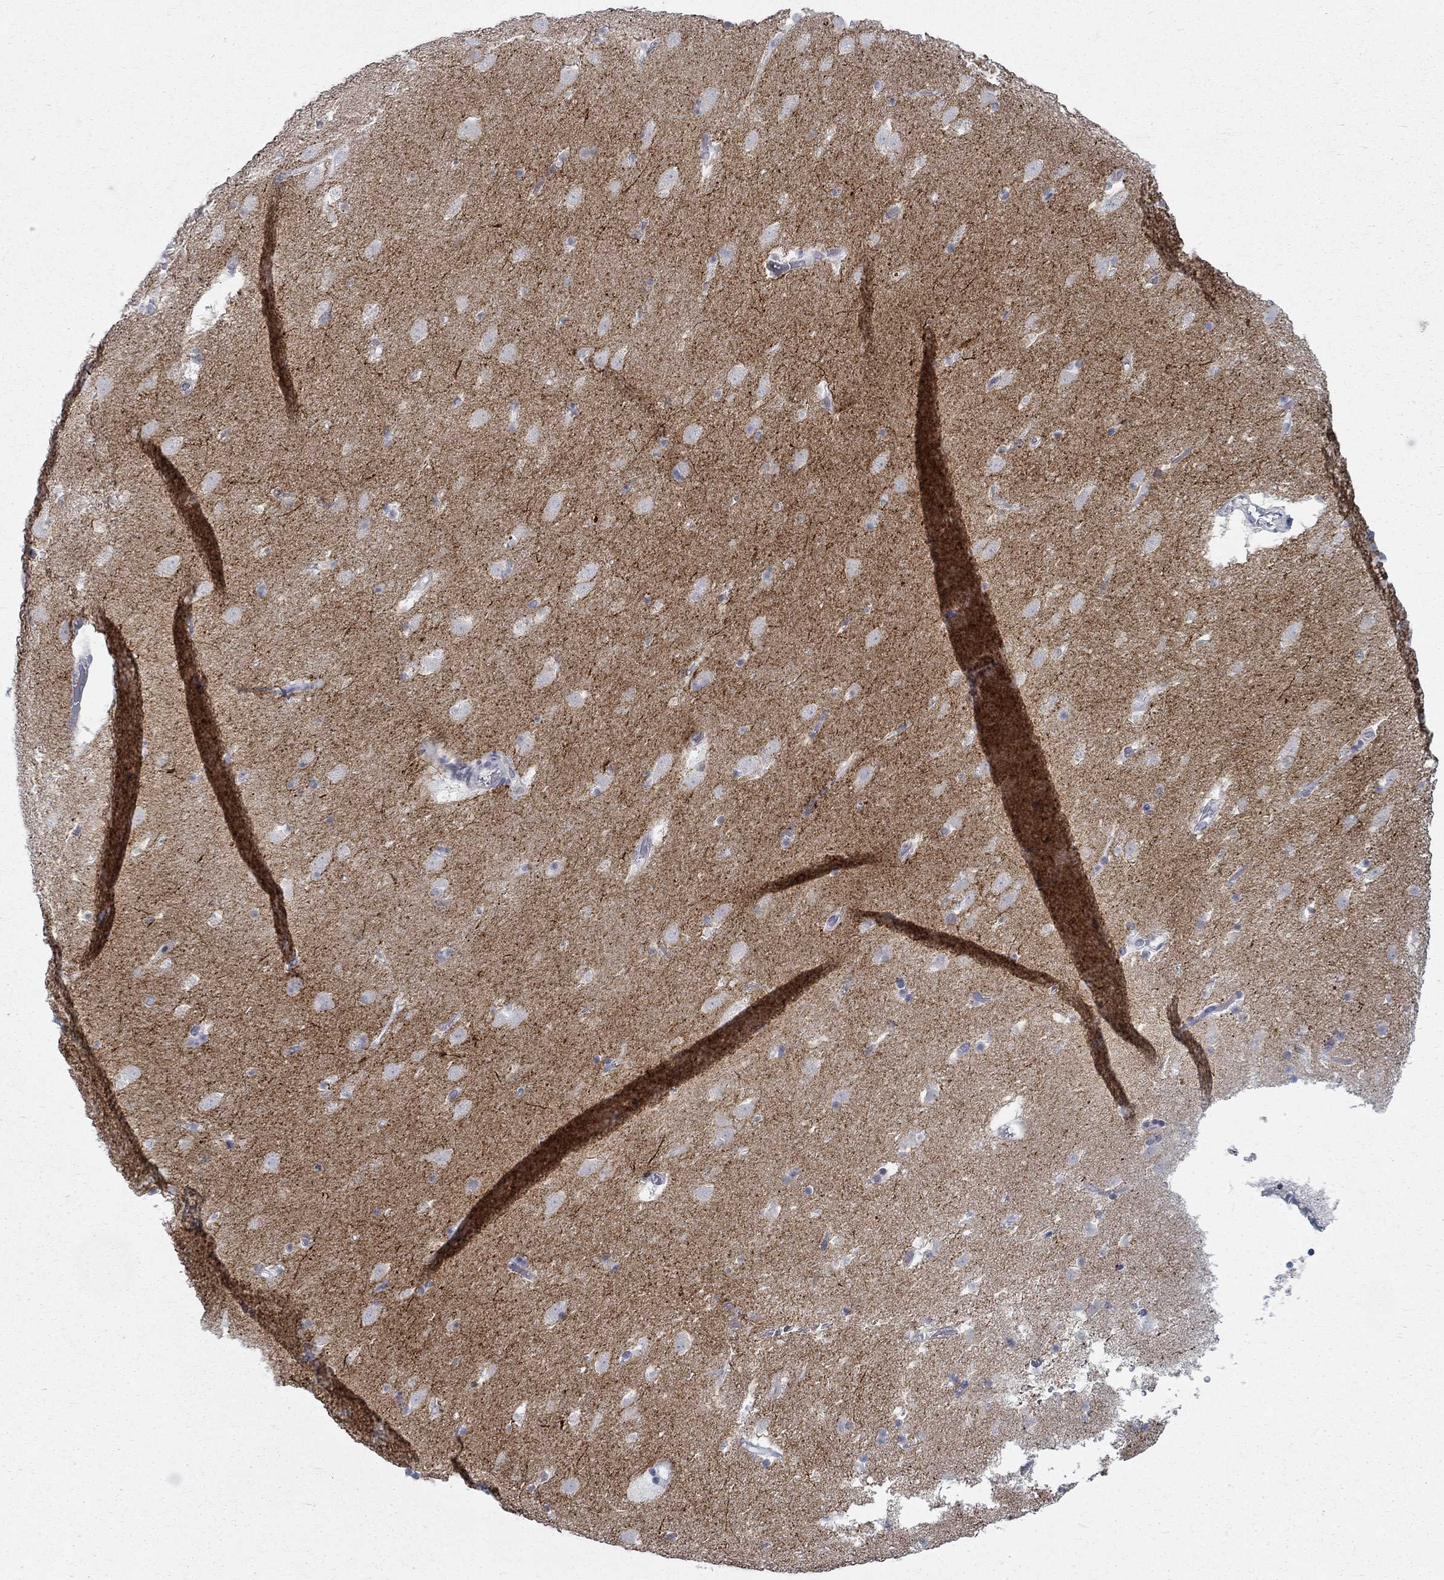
{"staining": {"intensity": "negative", "quantity": "none", "location": "none"}, "tissue": "caudate", "cell_type": "Glial cells", "image_type": "normal", "snomed": [{"axis": "morphology", "description": "Normal tissue, NOS"}, {"axis": "topography", "description": "Lateral ventricle wall"}], "caption": "The immunohistochemistry image has no significant staining in glial cells of caudate.", "gene": "ATP1A3", "patient": {"sex": "female", "age": 42}}